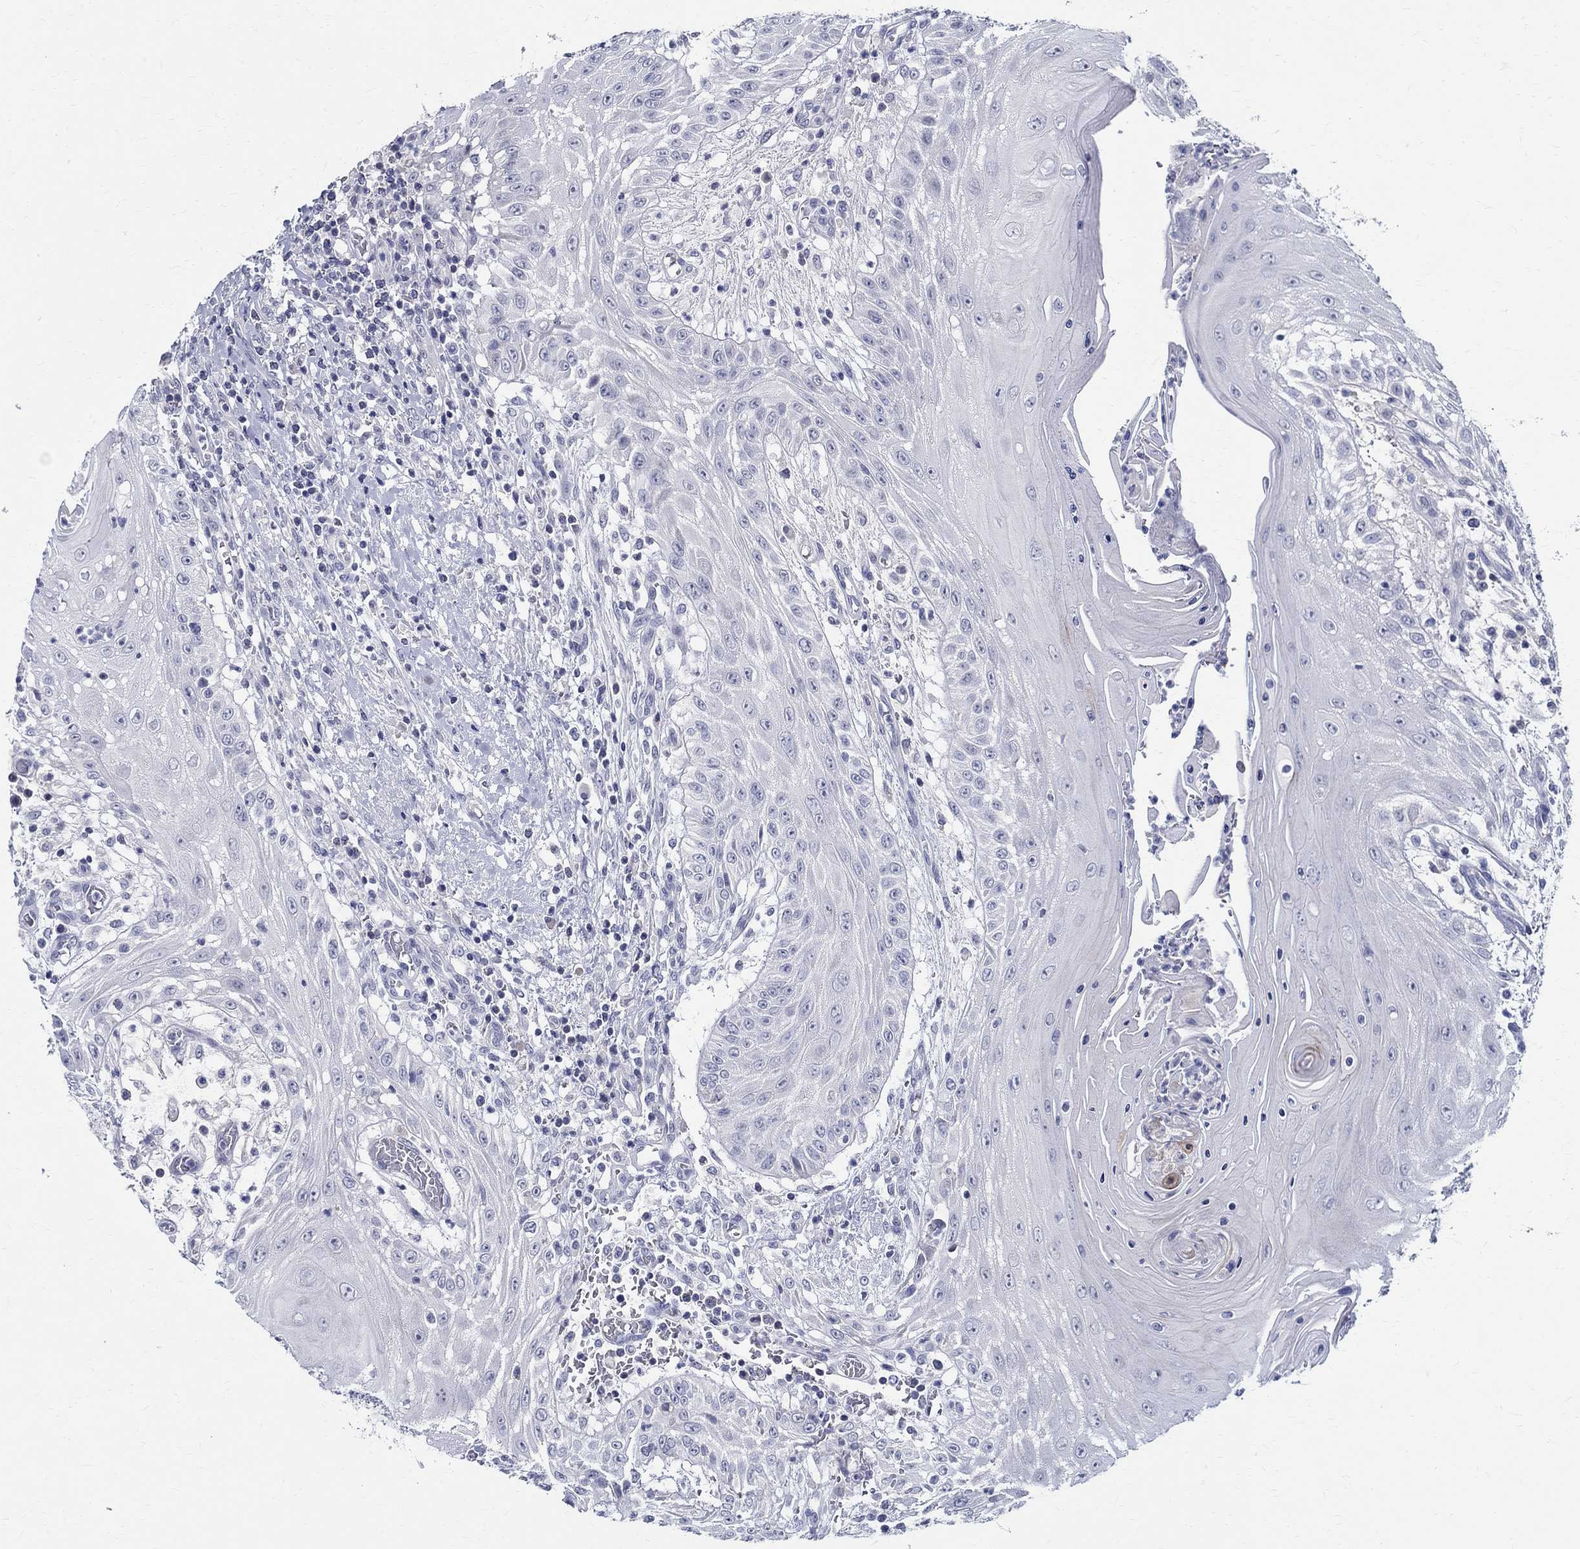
{"staining": {"intensity": "negative", "quantity": "none", "location": "none"}, "tissue": "head and neck cancer", "cell_type": "Tumor cells", "image_type": "cancer", "snomed": [{"axis": "morphology", "description": "Squamous cell carcinoma, NOS"}, {"axis": "topography", "description": "Oral tissue"}, {"axis": "topography", "description": "Head-Neck"}], "caption": "Squamous cell carcinoma (head and neck) was stained to show a protein in brown. There is no significant expression in tumor cells.", "gene": "CETN1", "patient": {"sex": "male", "age": 58}}